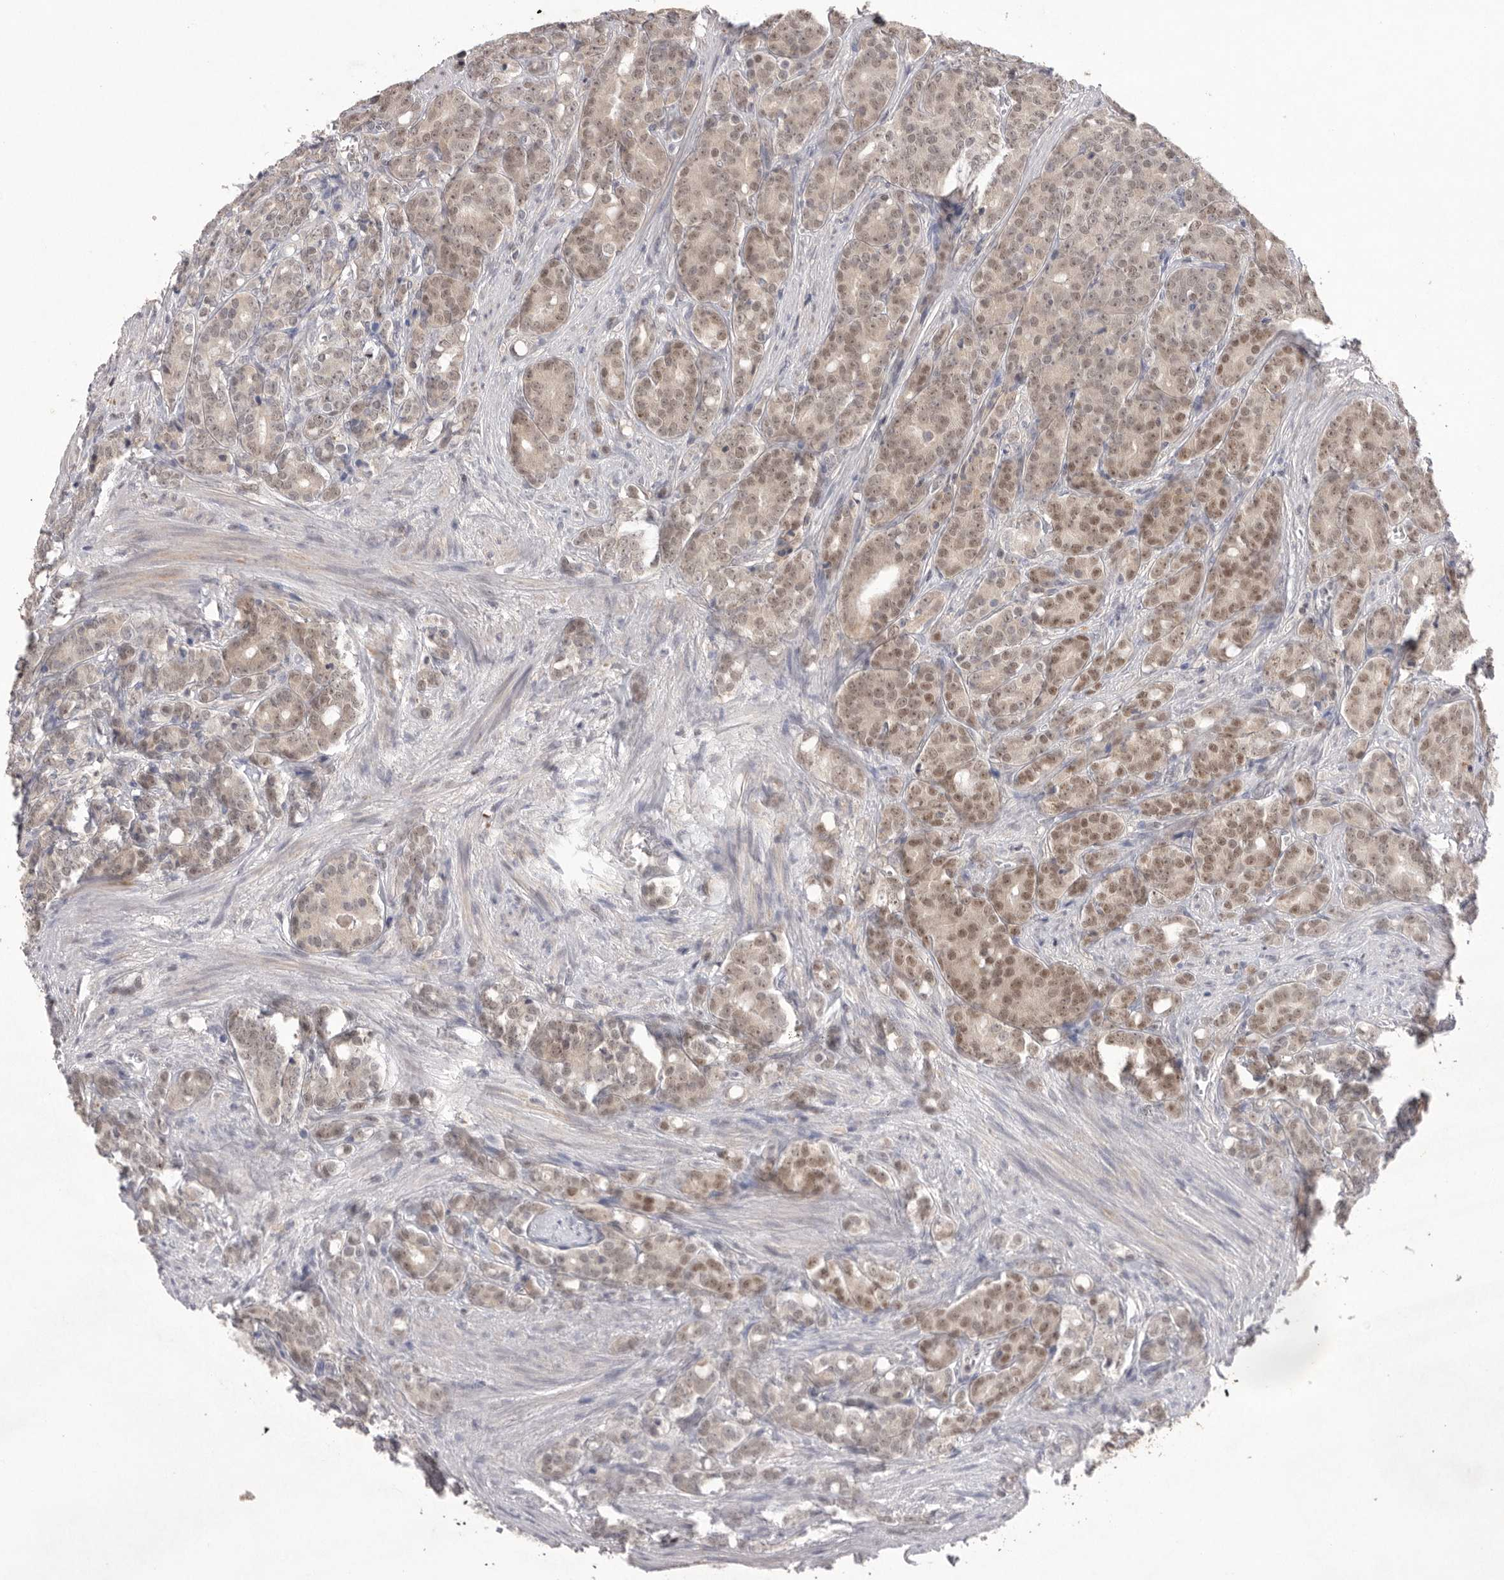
{"staining": {"intensity": "moderate", "quantity": "25%-75%", "location": "cytoplasmic/membranous,nuclear"}, "tissue": "prostate cancer", "cell_type": "Tumor cells", "image_type": "cancer", "snomed": [{"axis": "morphology", "description": "Adenocarcinoma, High grade"}, {"axis": "topography", "description": "Prostate"}], "caption": "Immunohistochemical staining of high-grade adenocarcinoma (prostate) exhibits moderate cytoplasmic/membranous and nuclear protein staining in approximately 25%-75% of tumor cells.", "gene": "HUS1", "patient": {"sex": "male", "age": 62}}